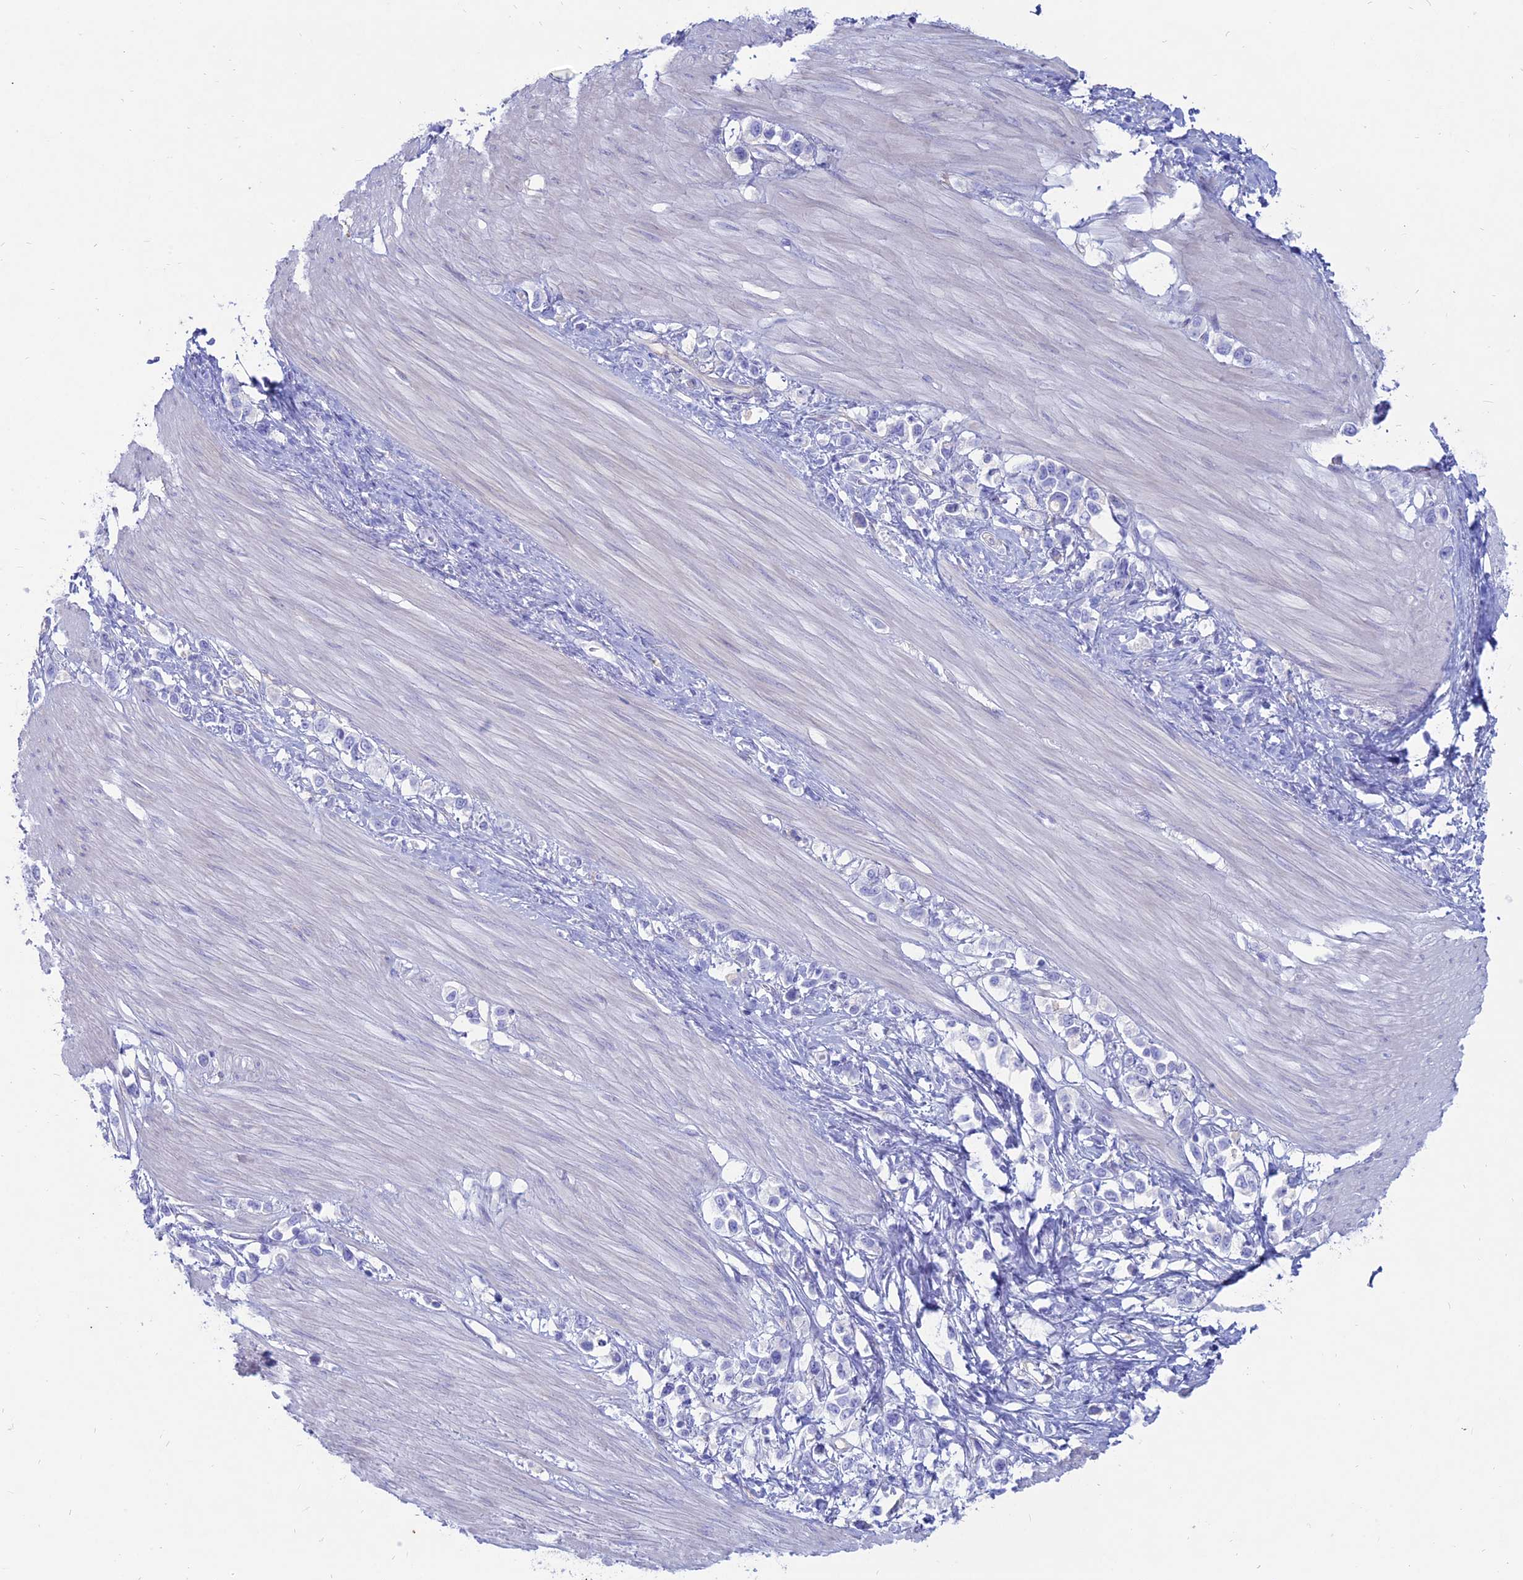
{"staining": {"intensity": "negative", "quantity": "none", "location": "none"}, "tissue": "stomach cancer", "cell_type": "Tumor cells", "image_type": "cancer", "snomed": [{"axis": "morphology", "description": "Adenocarcinoma, NOS"}, {"axis": "topography", "description": "Stomach"}], "caption": "This is an immunohistochemistry histopathology image of stomach adenocarcinoma. There is no staining in tumor cells.", "gene": "OR2AE1", "patient": {"sex": "female", "age": 65}}